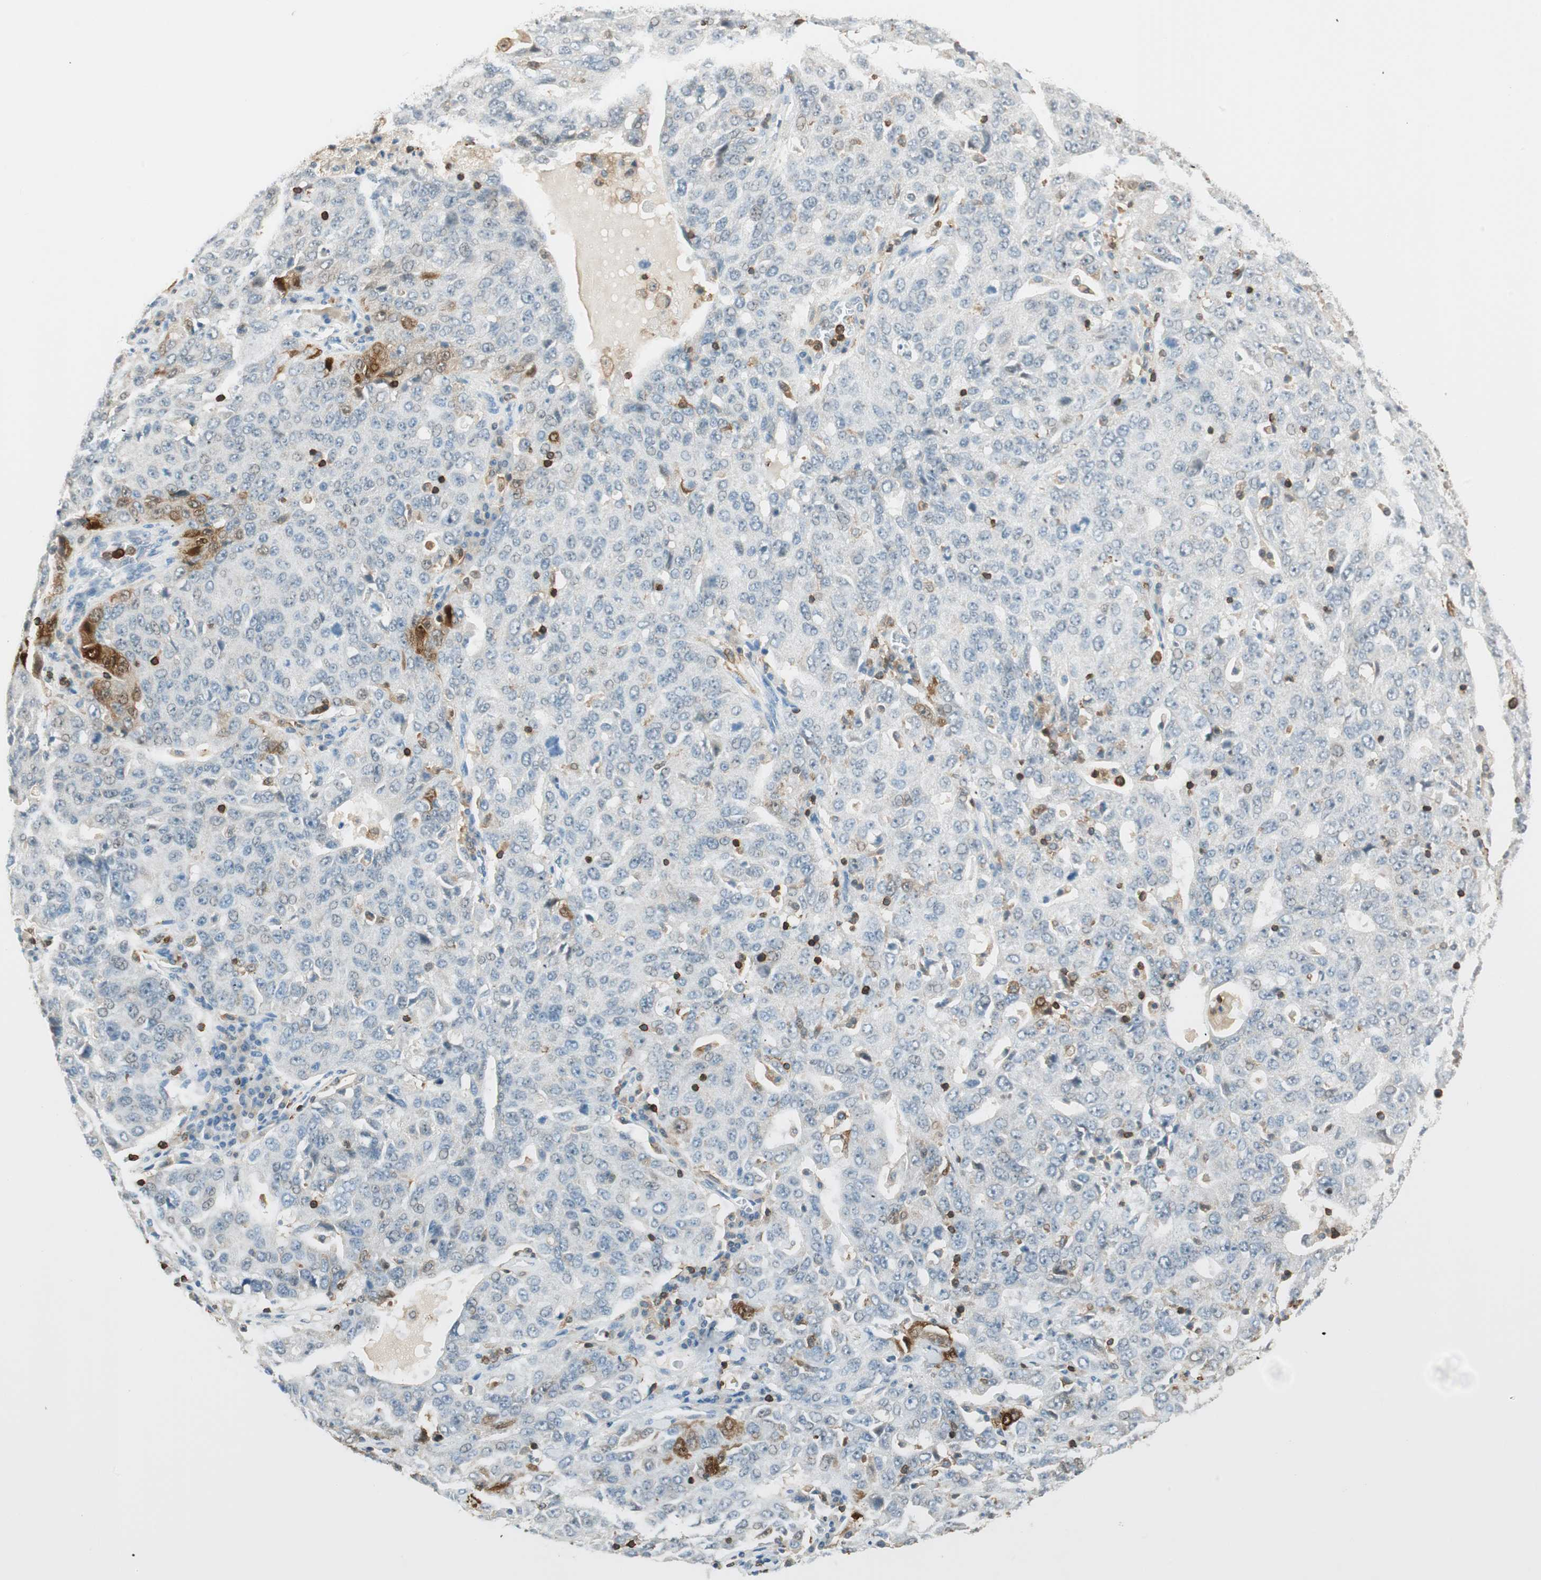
{"staining": {"intensity": "moderate", "quantity": "25%-75%", "location": "cytoplasmic/membranous"}, "tissue": "ovarian cancer", "cell_type": "Tumor cells", "image_type": "cancer", "snomed": [{"axis": "morphology", "description": "Carcinoma, endometroid"}, {"axis": "topography", "description": "Ovary"}], "caption": "Protein staining reveals moderate cytoplasmic/membranous expression in about 25%-75% of tumor cells in ovarian cancer.", "gene": "HPGD", "patient": {"sex": "female", "age": 62}}